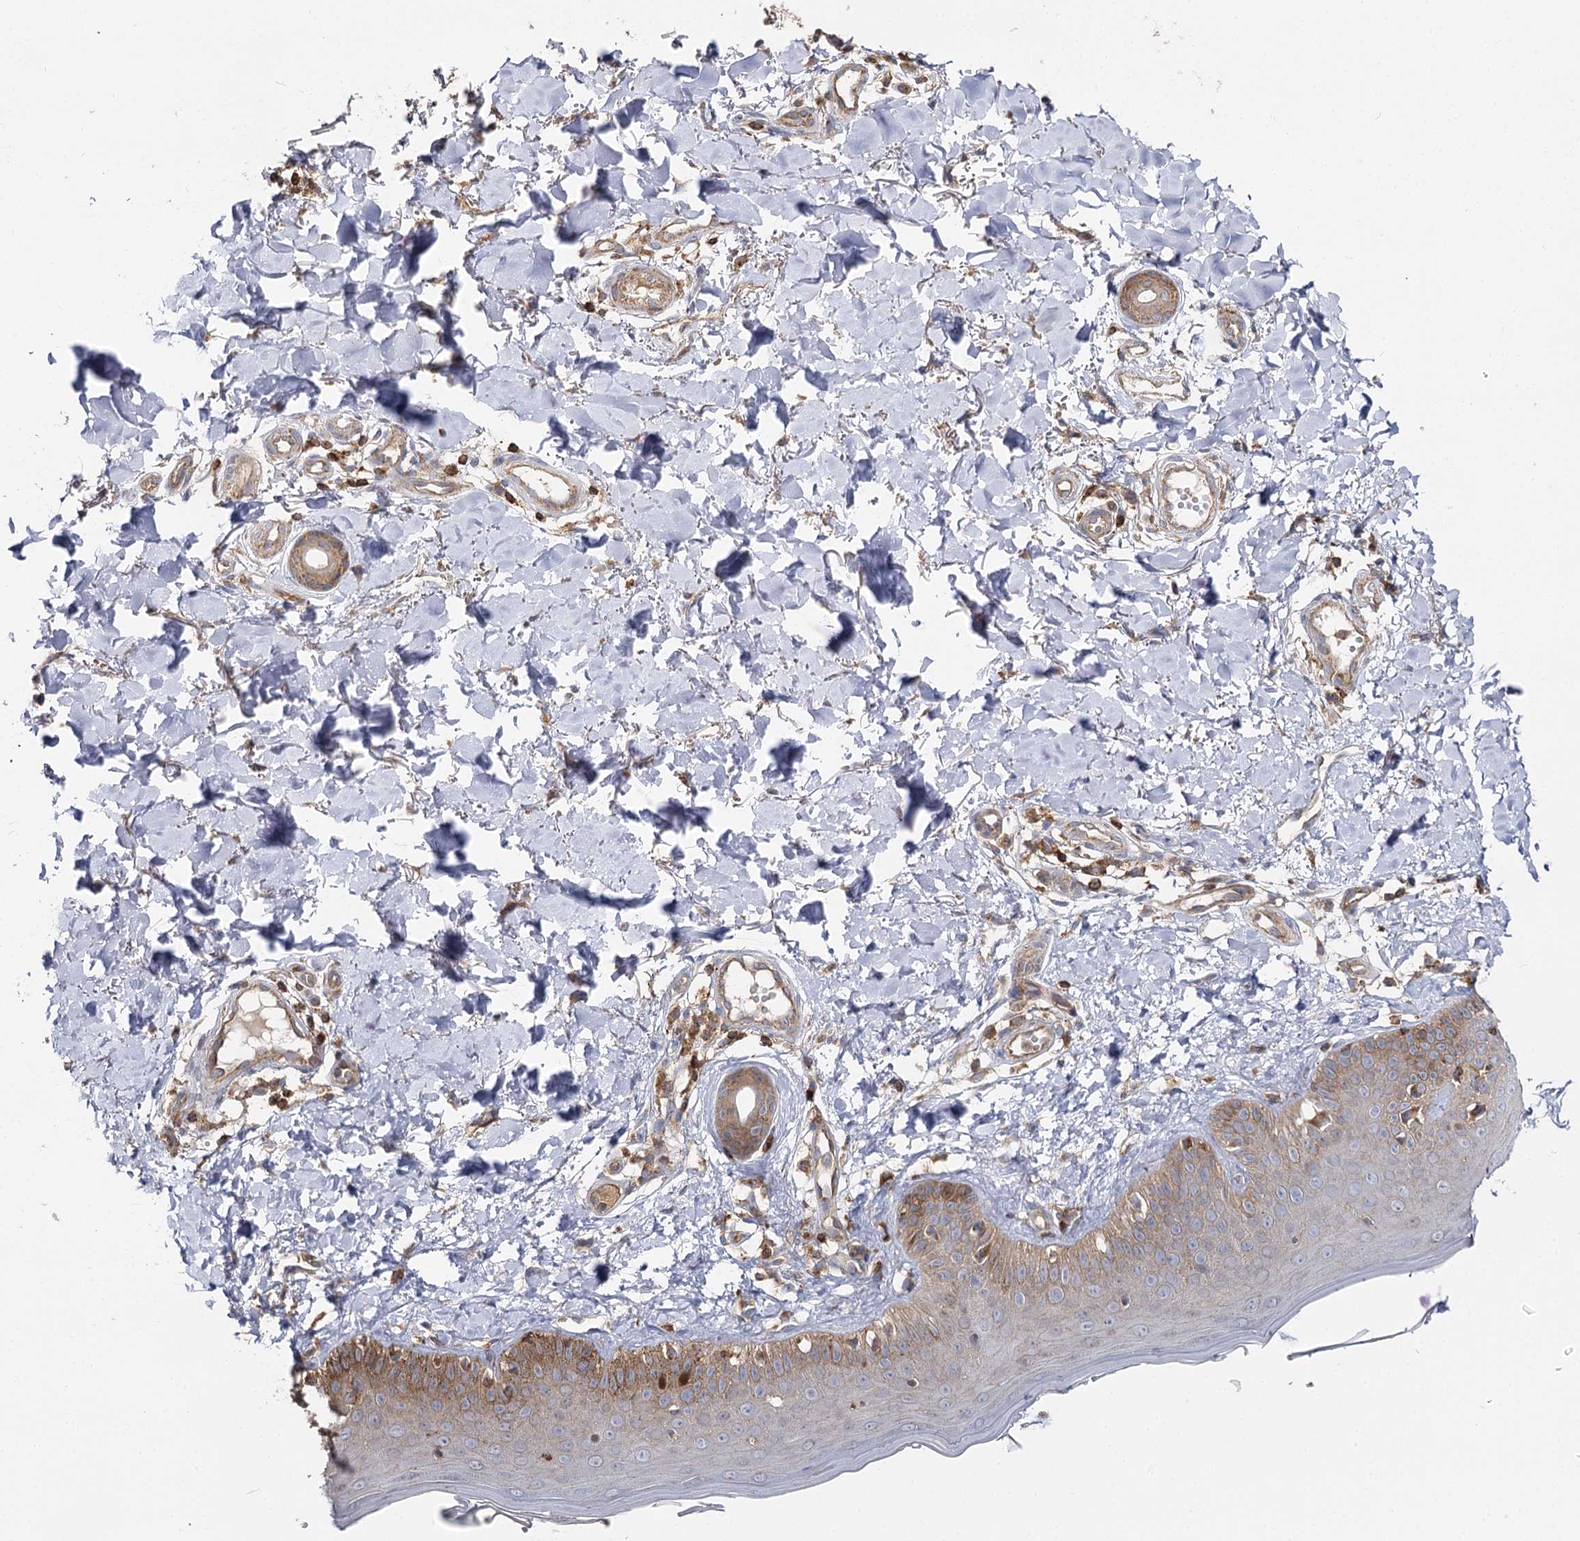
{"staining": {"intensity": "moderate", "quantity": ">75%", "location": "cytoplasmic/membranous"}, "tissue": "skin", "cell_type": "Fibroblasts", "image_type": "normal", "snomed": [{"axis": "morphology", "description": "Normal tissue, NOS"}, {"axis": "topography", "description": "Skin"}], "caption": "Moderate cytoplasmic/membranous positivity for a protein is identified in approximately >75% of fibroblasts of benign skin using IHC.", "gene": "SEC24B", "patient": {"sex": "male", "age": 52}}